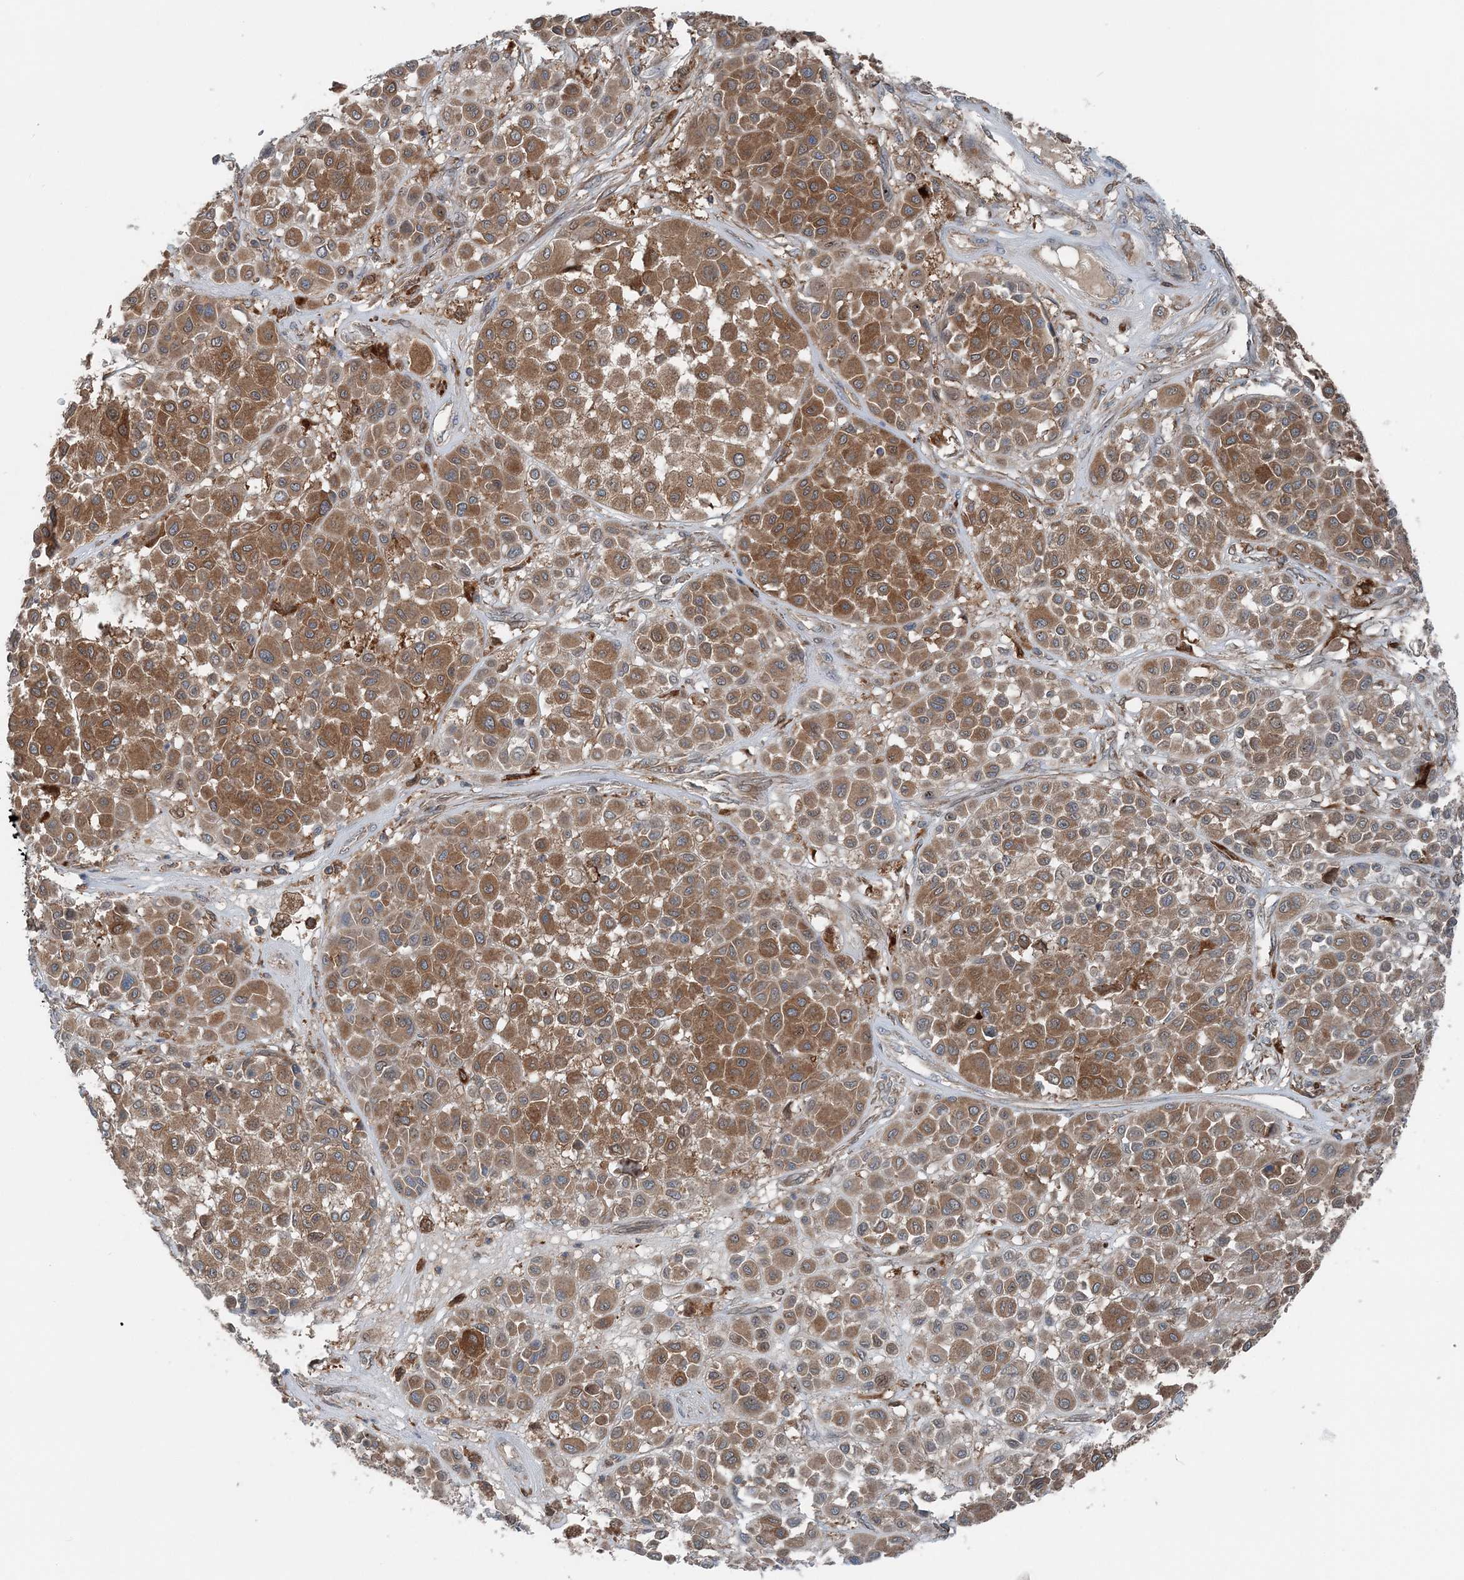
{"staining": {"intensity": "moderate", "quantity": ">75%", "location": "cytoplasmic/membranous"}, "tissue": "melanoma", "cell_type": "Tumor cells", "image_type": "cancer", "snomed": [{"axis": "morphology", "description": "Malignant melanoma, Metastatic site"}, {"axis": "topography", "description": "Soft tissue"}], "caption": "Melanoma stained with DAB IHC shows medium levels of moderate cytoplasmic/membranous expression in approximately >75% of tumor cells.", "gene": "ASNSD1", "patient": {"sex": "male", "age": 41}}